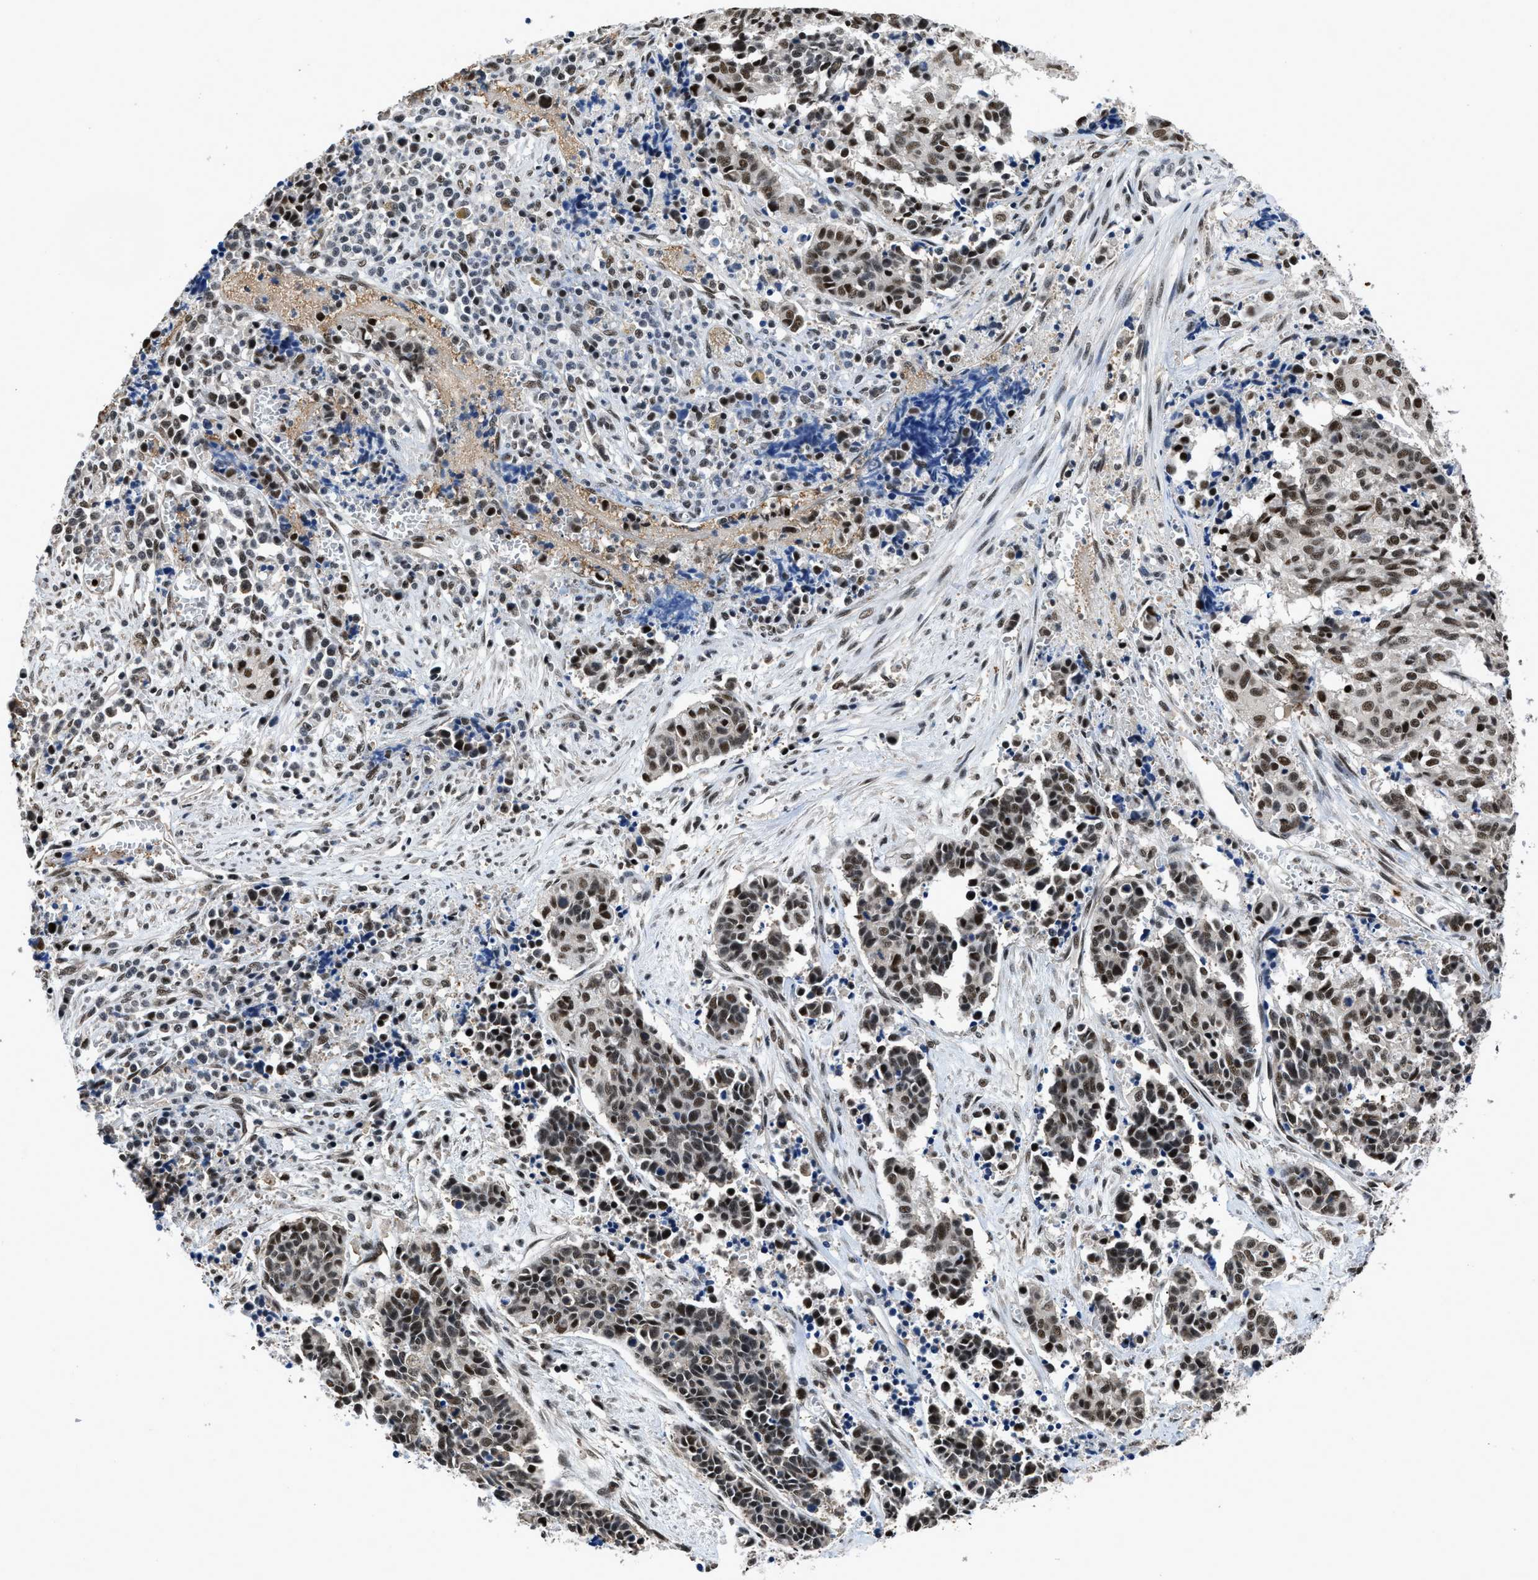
{"staining": {"intensity": "strong", "quantity": ">75%", "location": "nuclear"}, "tissue": "cervical cancer", "cell_type": "Tumor cells", "image_type": "cancer", "snomed": [{"axis": "morphology", "description": "Squamous cell carcinoma, NOS"}, {"axis": "topography", "description": "Cervix"}], "caption": "A high-resolution histopathology image shows immunohistochemistry (IHC) staining of cervical cancer (squamous cell carcinoma), which reveals strong nuclear positivity in about >75% of tumor cells.", "gene": "HNRNPH2", "patient": {"sex": "female", "age": 35}}